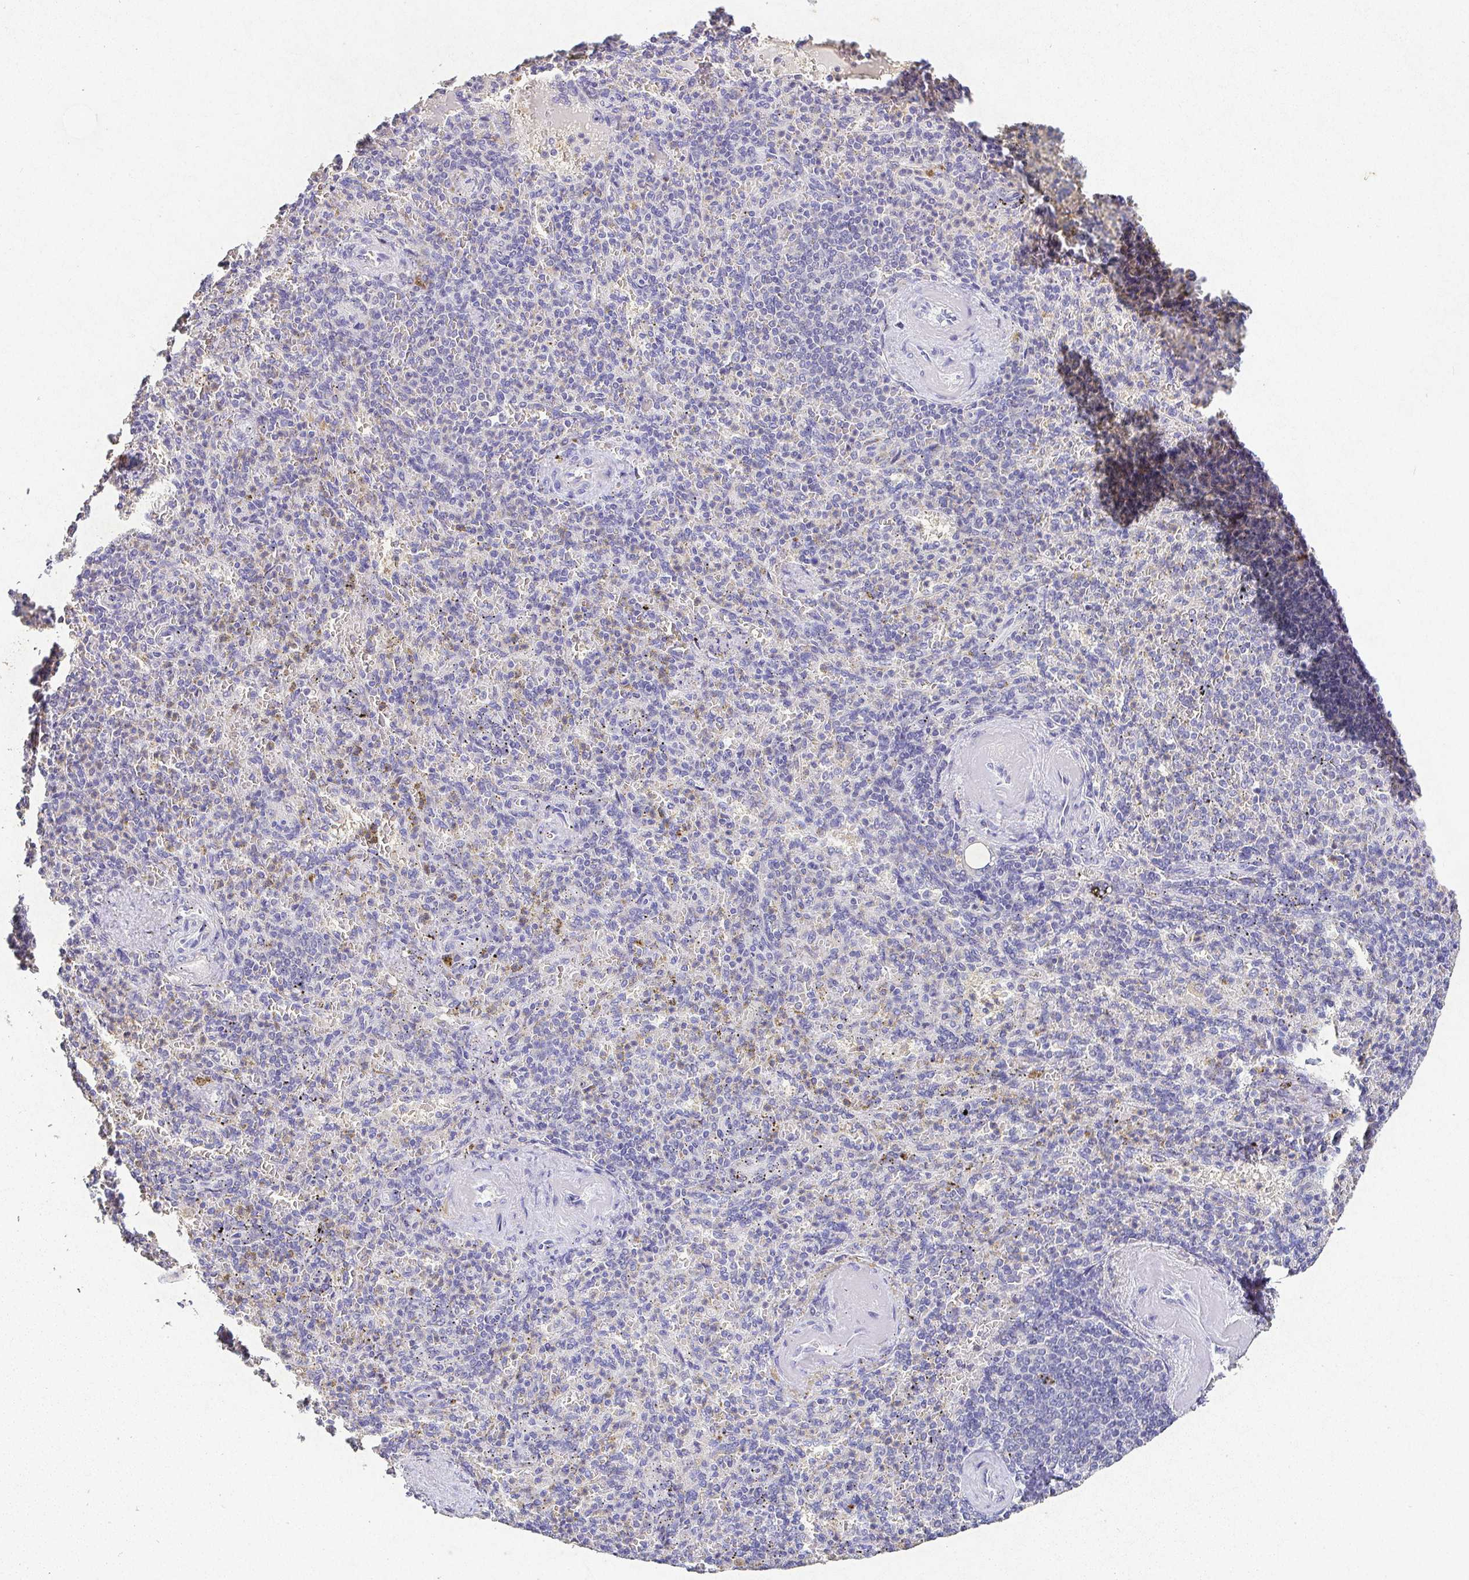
{"staining": {"intensity": "negative", "quantity": "none", "location": "none"}, "tissue": "spleen", "cell_type": "Cells in red pulp", "image_type": "normal", "snomed": [{"axis": "morphology", "description": "Normal tissue, NOS"}, {"axis": "topography", "description": "Spleen"}], "caption": "A high-resolution photomicrograph shows IHC staining of unremarkable spleen, which demonstrates no significant staining in cells in red pulp. (Brightfield microscopy of DAB (3,3'-diaminobenzidine) immunohistochemistry at high magnification).", "gene": "RPS2", "patient": {"sex": "female", "age": 74}}